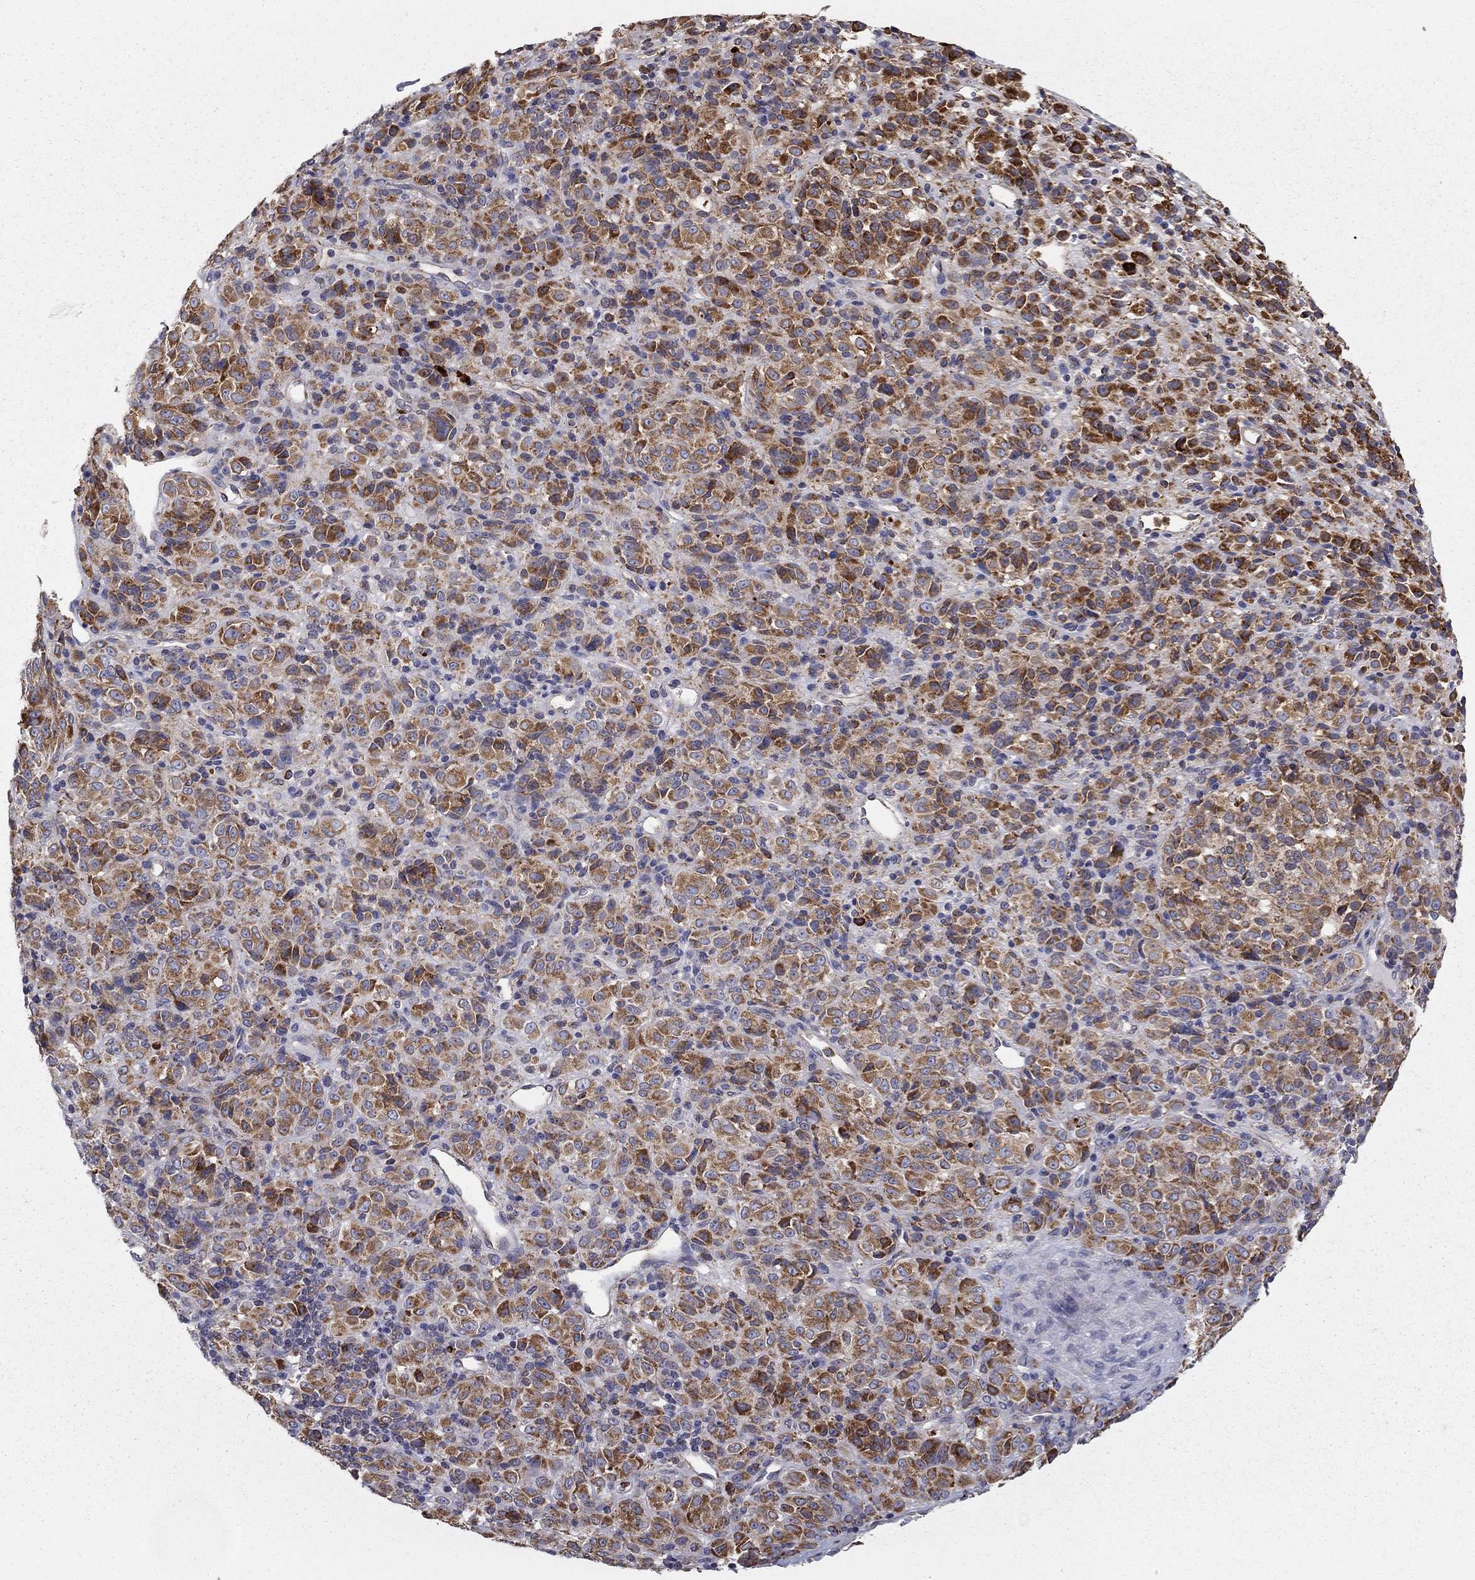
{"staining": {"intensity": "strong", "quantity": ">75%", "location": "cytoplasmic/membranous"}, "tissue": "melanoma", "cell_type": "Tumor cells", "image_type": "cancer", "snomed": [{"axis": "morphology", "description": "Malignant melanoma, Metastatic site"}, {"axis": "topography", "description": "Brain"}], "caption": "This is a micrograph of immunohistochemistry (IHC) staining of melanoma, which shows strong staining in the cytoplasmic/membranous of tumor cells.", "gene": "PRDX4", "patient": {"sex": "female", "age": 56}}